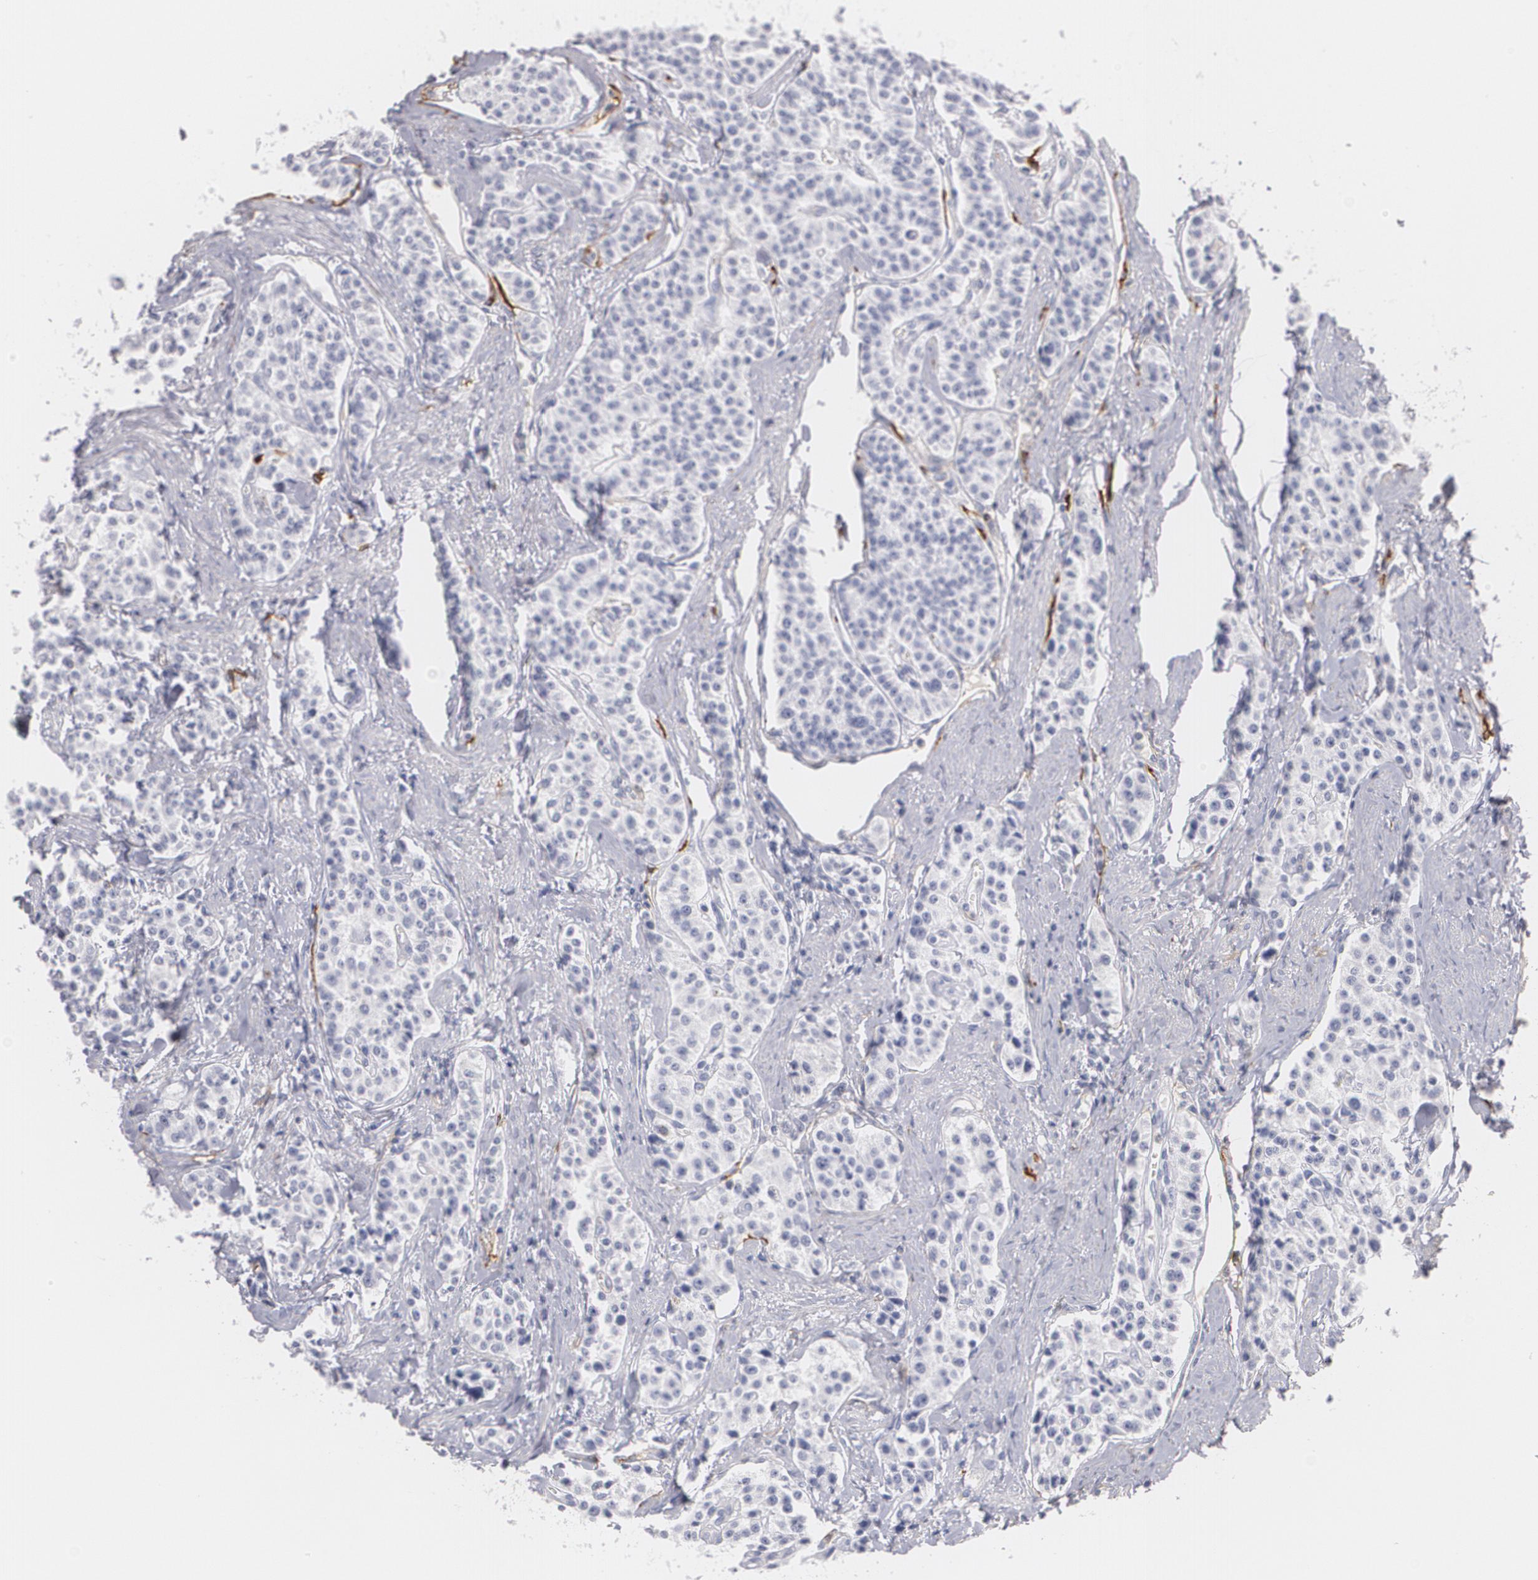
{"staining": {"intensity": "negative", "quantity": "none", "location": "none"}, "tissue": "carcinoid", "cell_type": "Tumor cells", "image_type": "cancer", "snomed": [{"axis": "morphology", "description": "Carcinoid, malignant, NOS"}, {"axis": "topography", "description": "Stomach"}], "caption": "An immunohistochemistry (IHC) photomicrograph of carcinoid is shown. There is no staining in tumor cells of carcinoid.", "gene": "NGFR", "patient": {"sex": "female", "age": 76}}